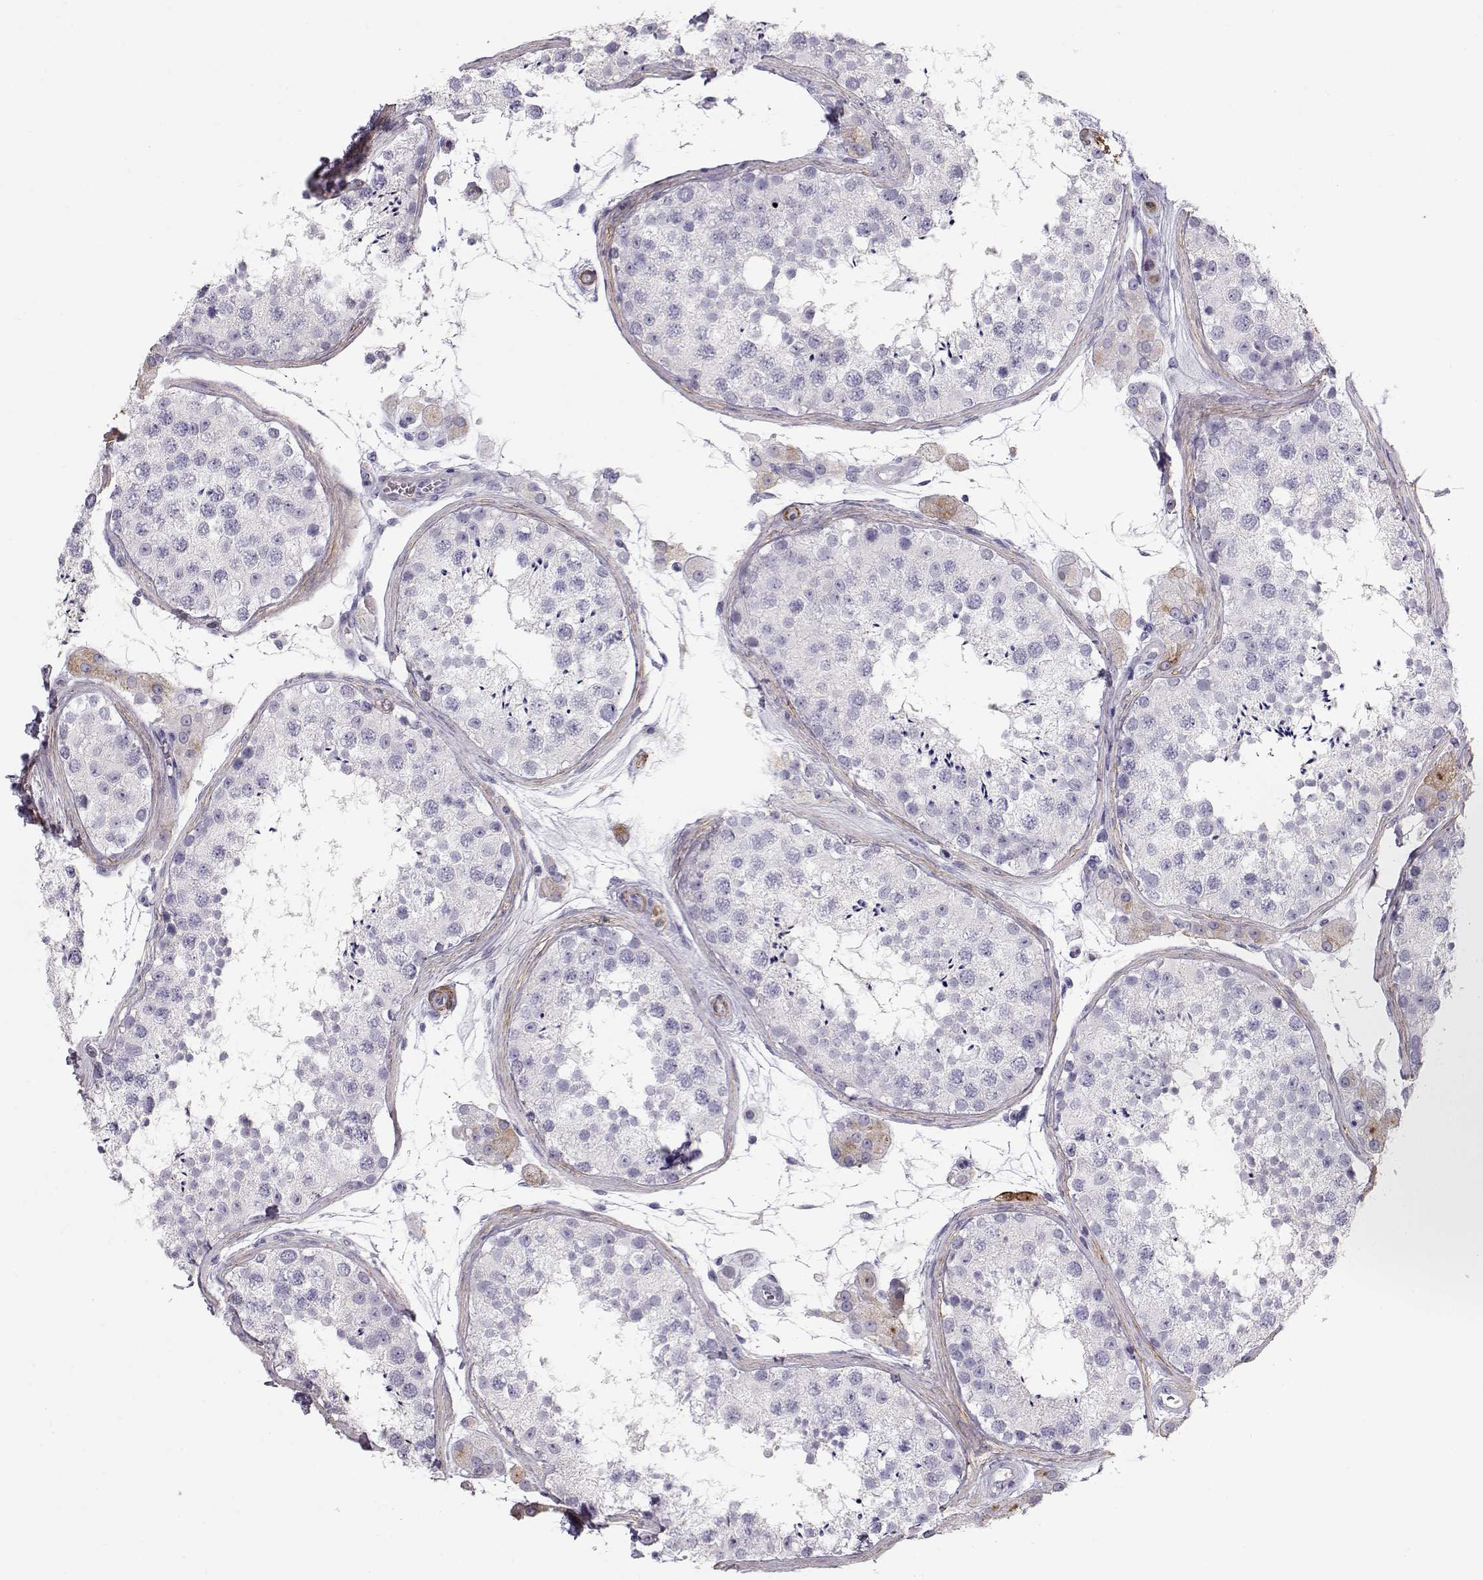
{"staining": {"intensity": "negative", "quantity": "none", "location": "none"}, "tissue": "testis", "cell_type": "Cells in seminiferous ducts", "image_type": "normal", "snomed": [{"axis": "morphology", "description": "Normal tissue, NOS"}, {"axis": "topography", "description": "Testis"}], "caption": "Cells in seminiferous ducts are negative for protein expression in normal human testis. Brightfield microscopy of immunohistochemistry (IHC) stained with DAB (brown) and hematoxylin (blue), captured at high magnification.", "gene": "SLITRK3", "patient": {"sex": "male", "age": 41}}